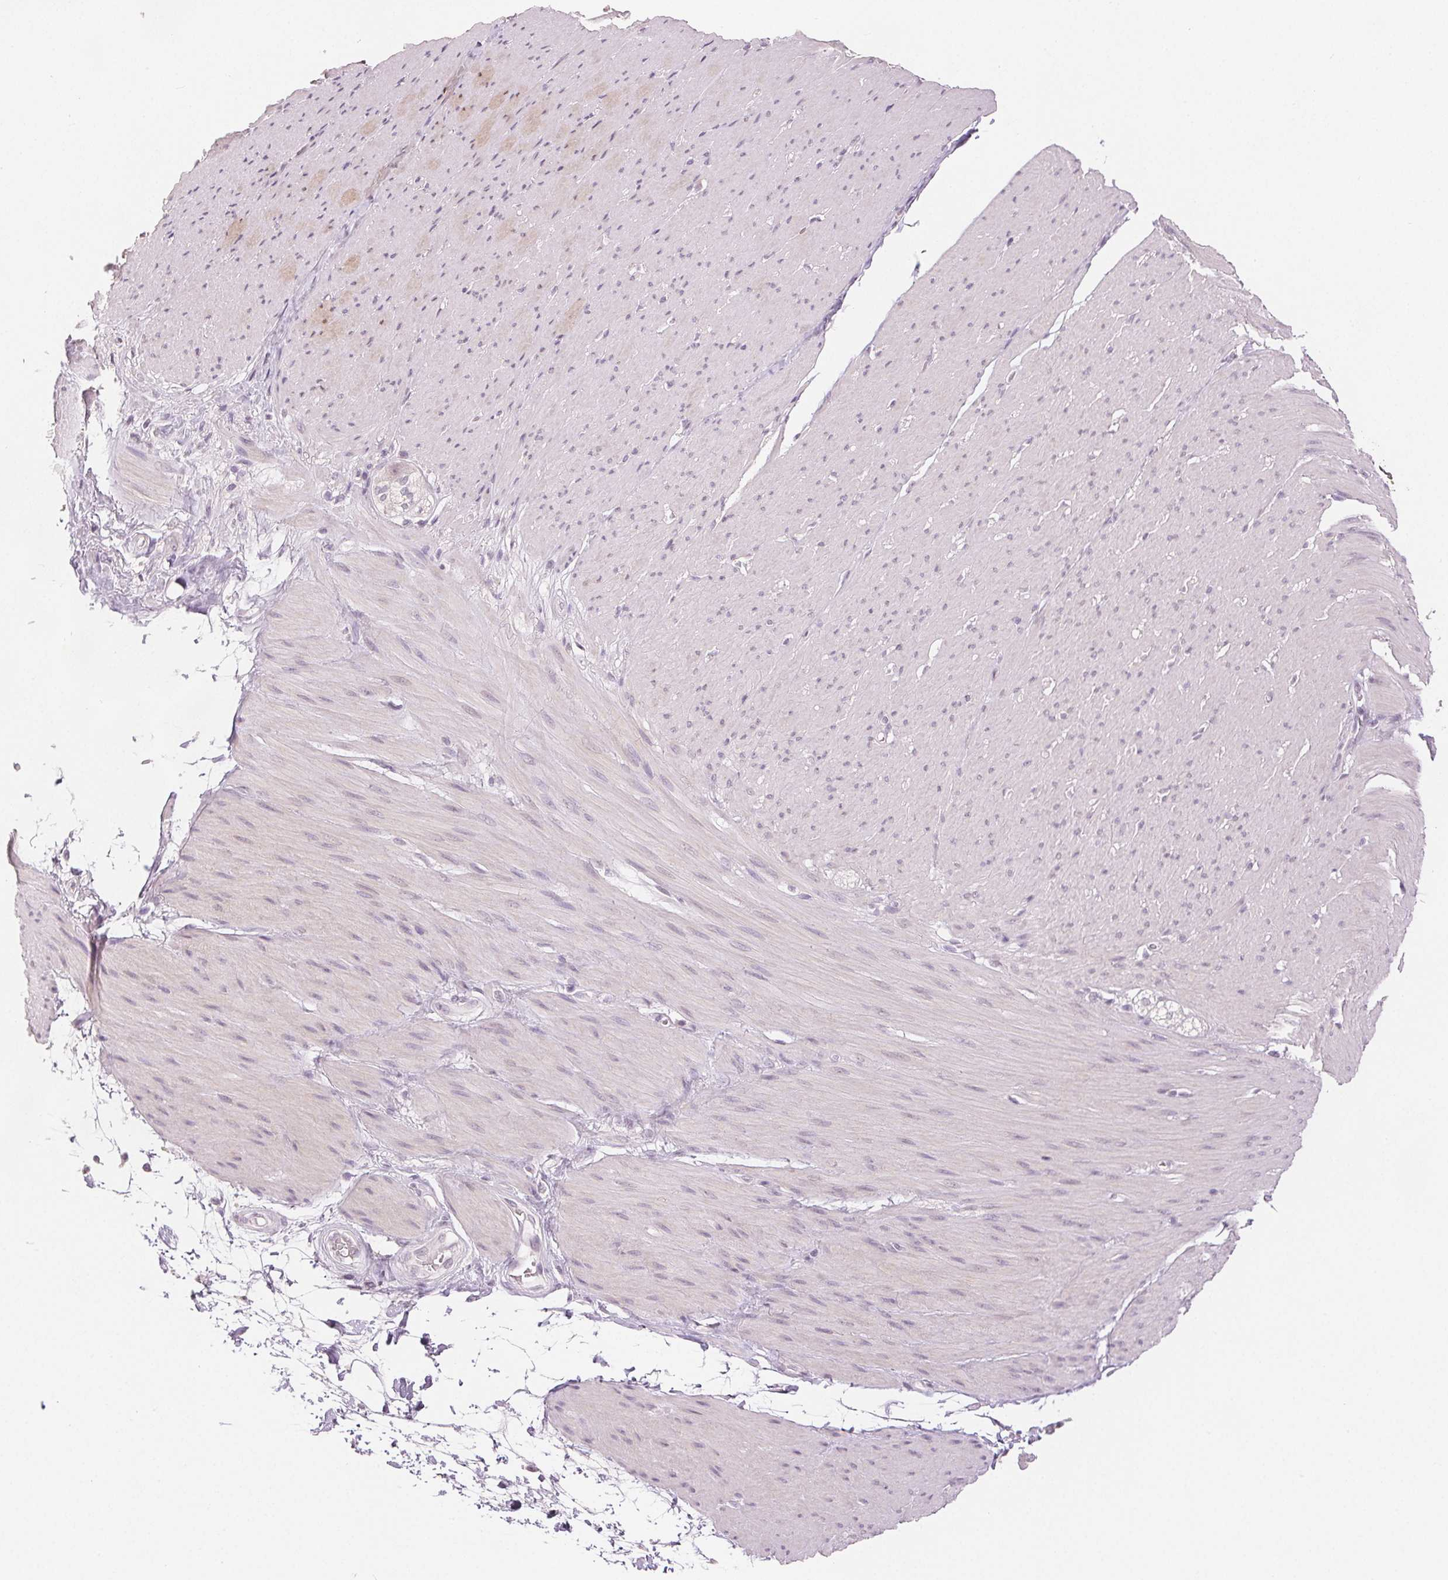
{"staining": {"intensity": "negative", "quantity": "none", "location": "none"}, "tissue": "smooth muscle", "cell_type": "Smooth muscle cells", "image_type": "normal", "snomed": [{"axis": "morphology", "description": "Normal tissue, NOS"}, {"axis": "topography", "description": "Smooth muscle"}, {"axis": "topography", "description": "Rectum"}], "caption": "An immunohistochemistry (IHC) histopathology image of unremarkable smooth muscle is shown. There is no staining in smooth muscle cells of smooth muscle. (DAB (3,3'-diaminobenzidine) immunohistochemistry with hematoxylin counter stain).", "gene": "SLC27A5", "patient": {"sex": "male", "age": 53}}